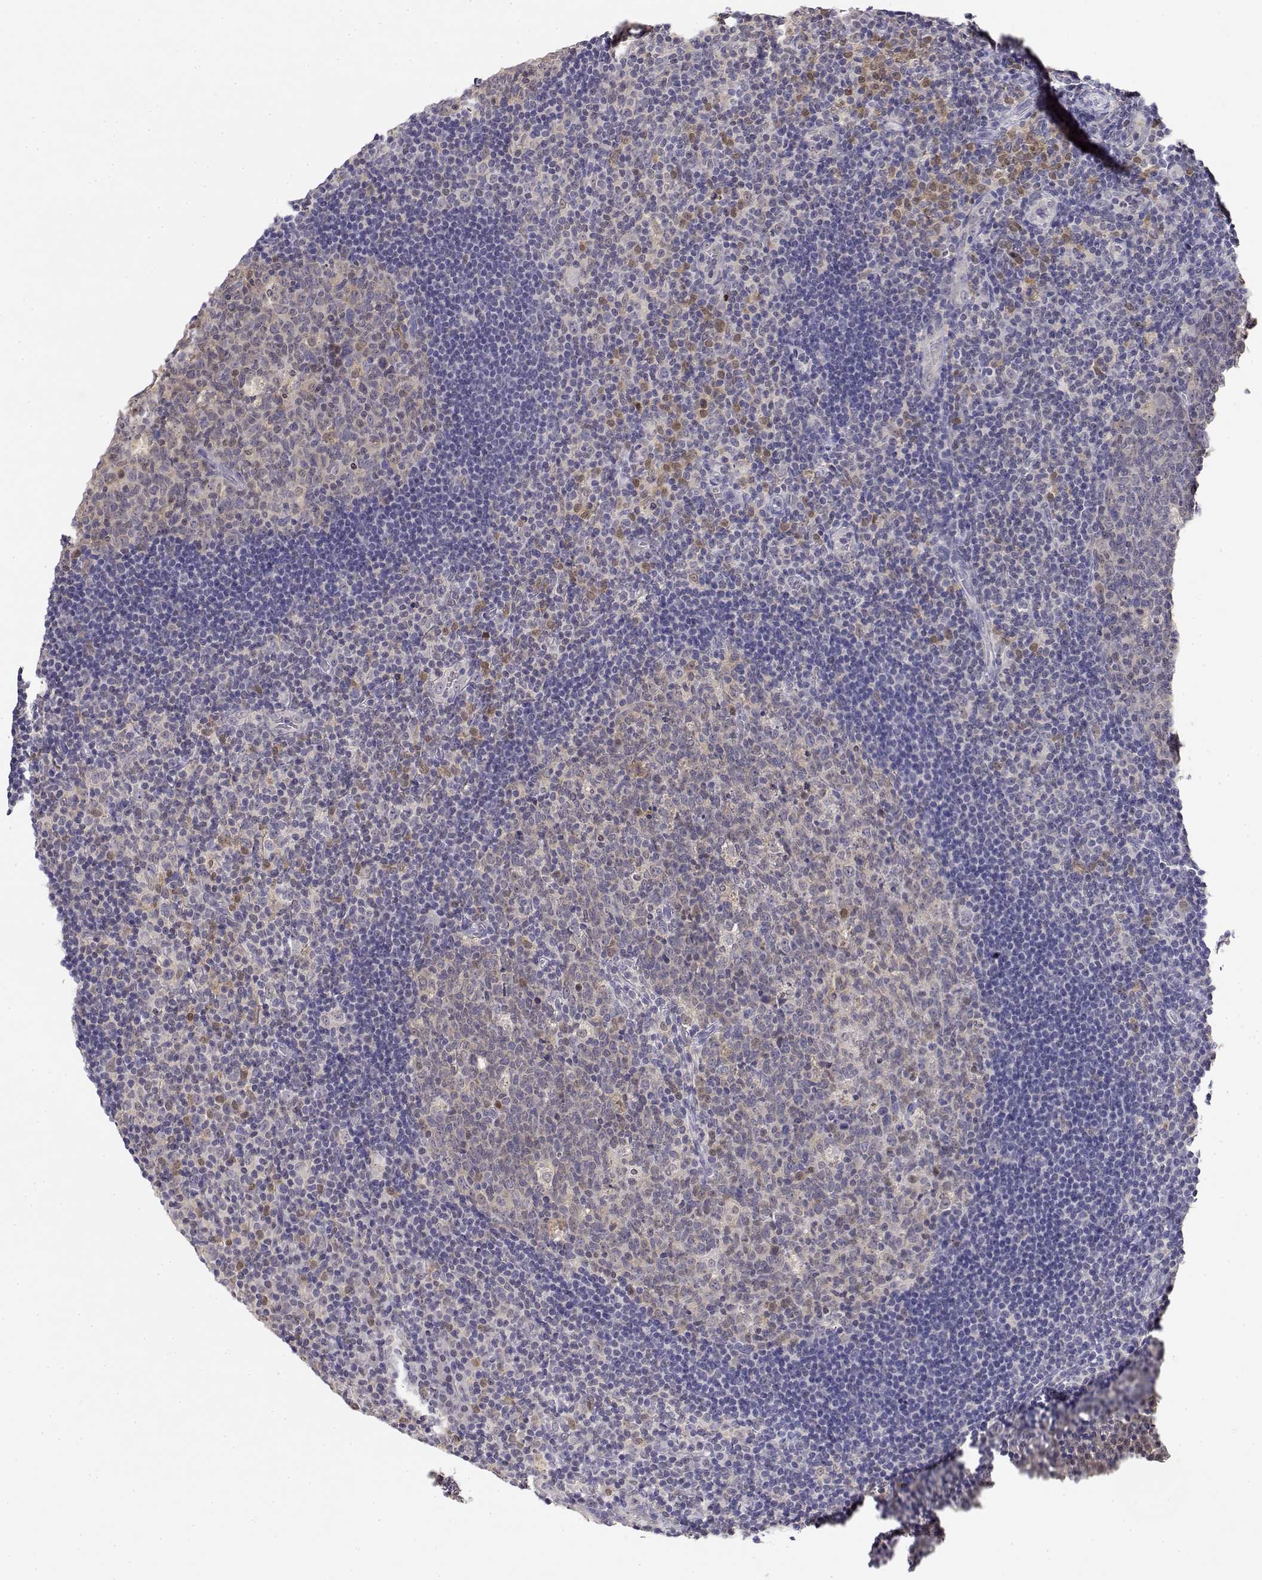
{"staining": {"intensity": "weak", "quantity": "<25%", "location": "cytoplasmic/membranous"}, "tissue": "tonsil", "cell_type": "Germinal center cells", "image_type": "normal", "snomed": [{"axis": "morphology", "description": "Normal tissue, NOS"}, {"axis": "topography", "description": "Tonsil"}], "caption": "Tonsil was stained to show a protein in brown. There is no significant expression in germinal center cells. (IHC, brightfield microscopy, high magnification).", "gene": "ADA", "patient": {"sex": "male", "age": 17}}